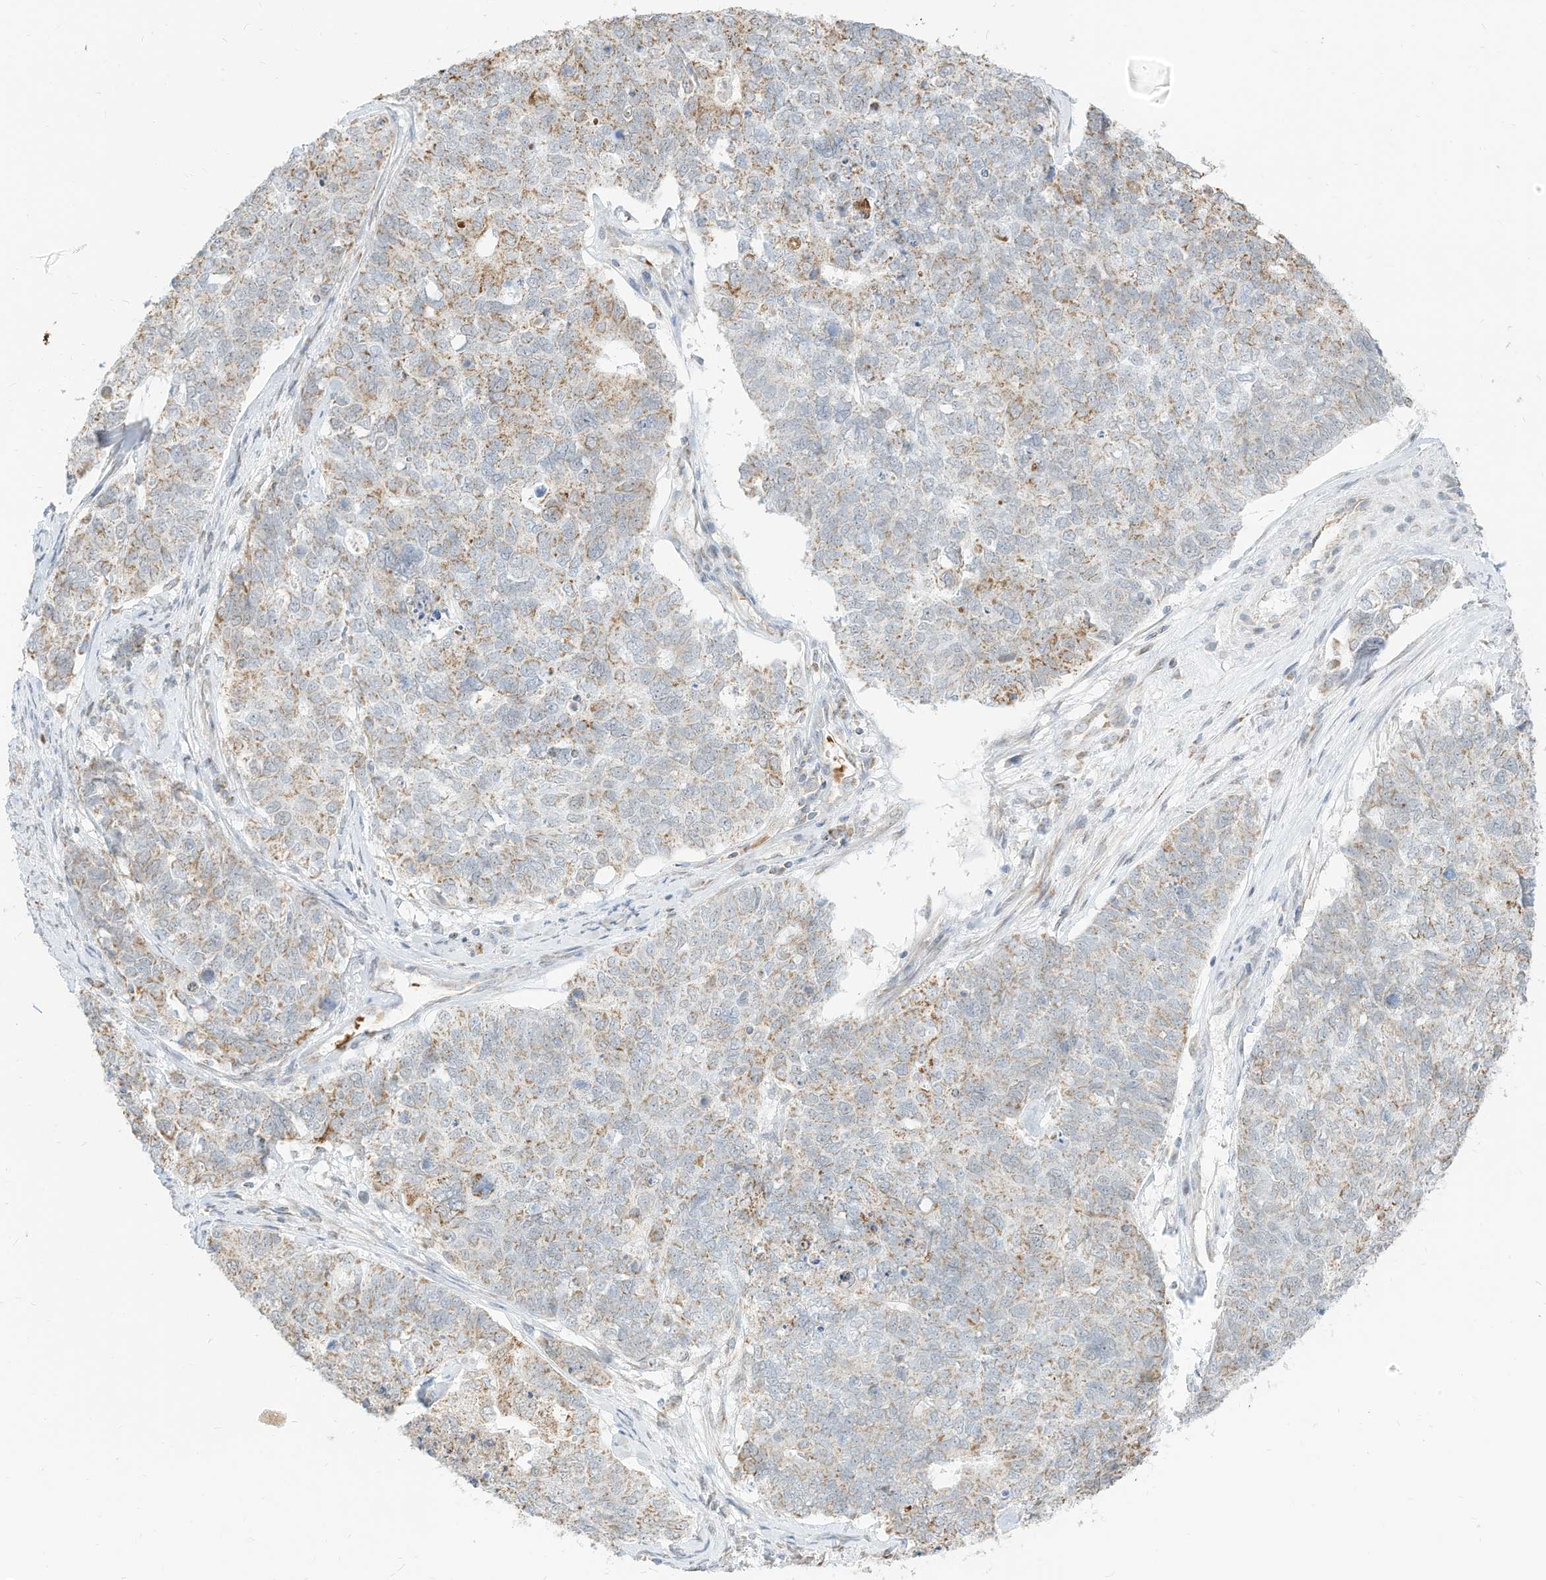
{"staining": {"intensity": "moderate", "quantity": "<25%", "location": "cytoplasmic/membranous"}, "tissue": "cervical cancer", "cell_type": "Tumor cells", "image_type": "cancer", "snomed": [{"axis": "morphology", "description": "Squamous cell carcinoma, NOS"}, {"axis": "topography", "description": "Cervix"}], "caption": "Brown immunohistochemical staining in squamous cell carcinoma (cervical) exhibits moderate cytoplasmic/membranous staining in approximately <25% of tumor cells.", "gene": "MTUS2", "patient": {"sex": "female", "age": 63}}